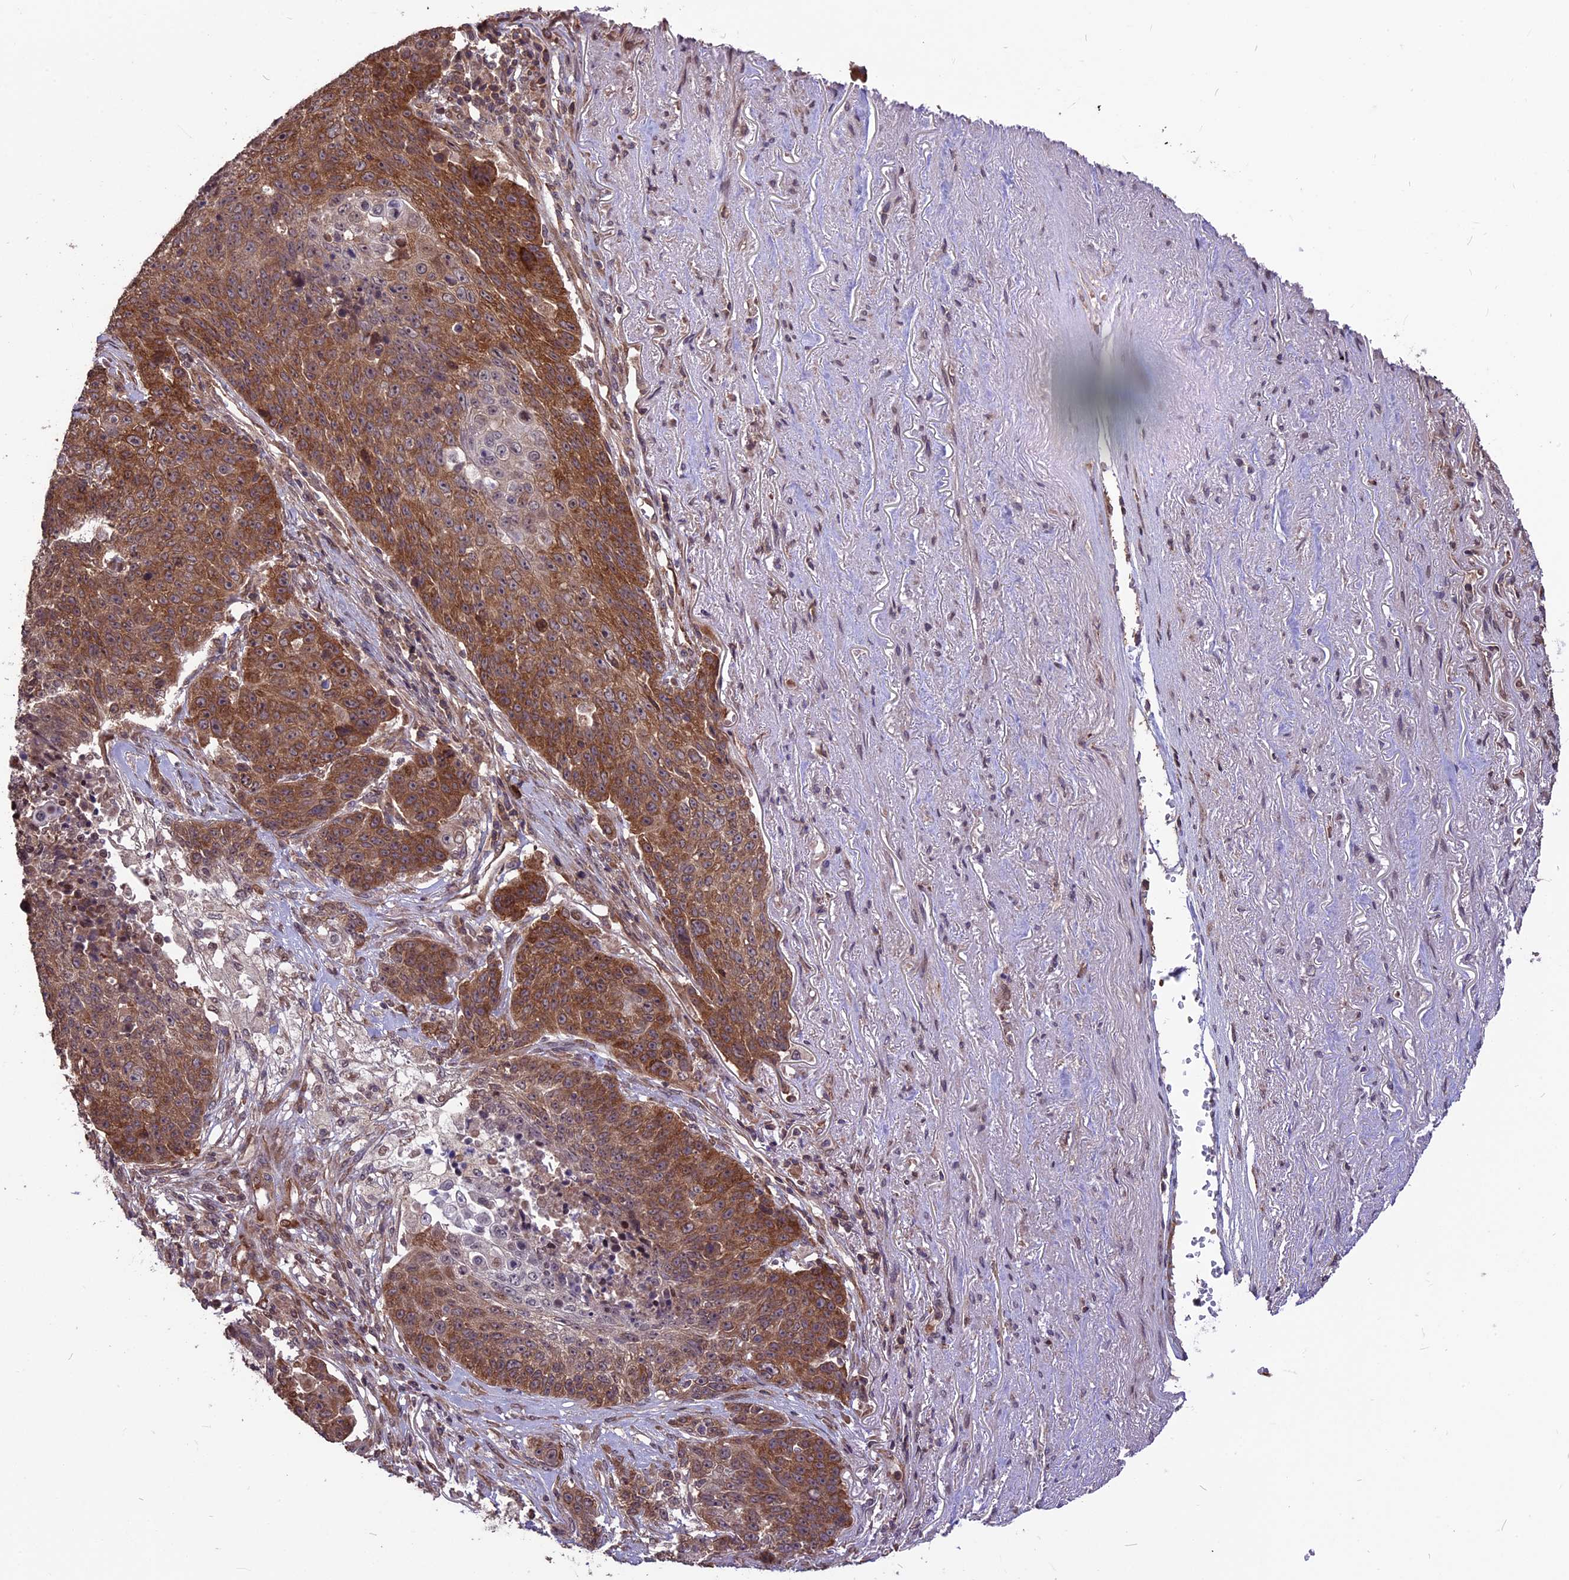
{"staining": {"intensity": "moderate", "quantity": ">75%", "location": "cytoplasmic/membranous"}, "tissue": "lung cancer", "cell_type": "Tumor cells", "image_type": "cancer", "snomed": [{"axis": "morphology", "description": "Normal tissue, NOS"}, {"axis": "morphology", "description": "Squamous cell carcinoma, NOS"}, {"axis": "topography", "description": "Lymph node"}, {"axis": "topography", "description": "Lung"}], "caption": "Immunohistochemistry of squamous cell carcinoma (lung) shows medium levels of moderate cytoplasmic/membranous expression in about >75% of tumor cells. Using DAB (brown) and hematoxylin (blue) stains, captured at high magnification using brightfield microscopy.", "gene": "ZNF598", "patient": {"sex": "male", "age": 66}}